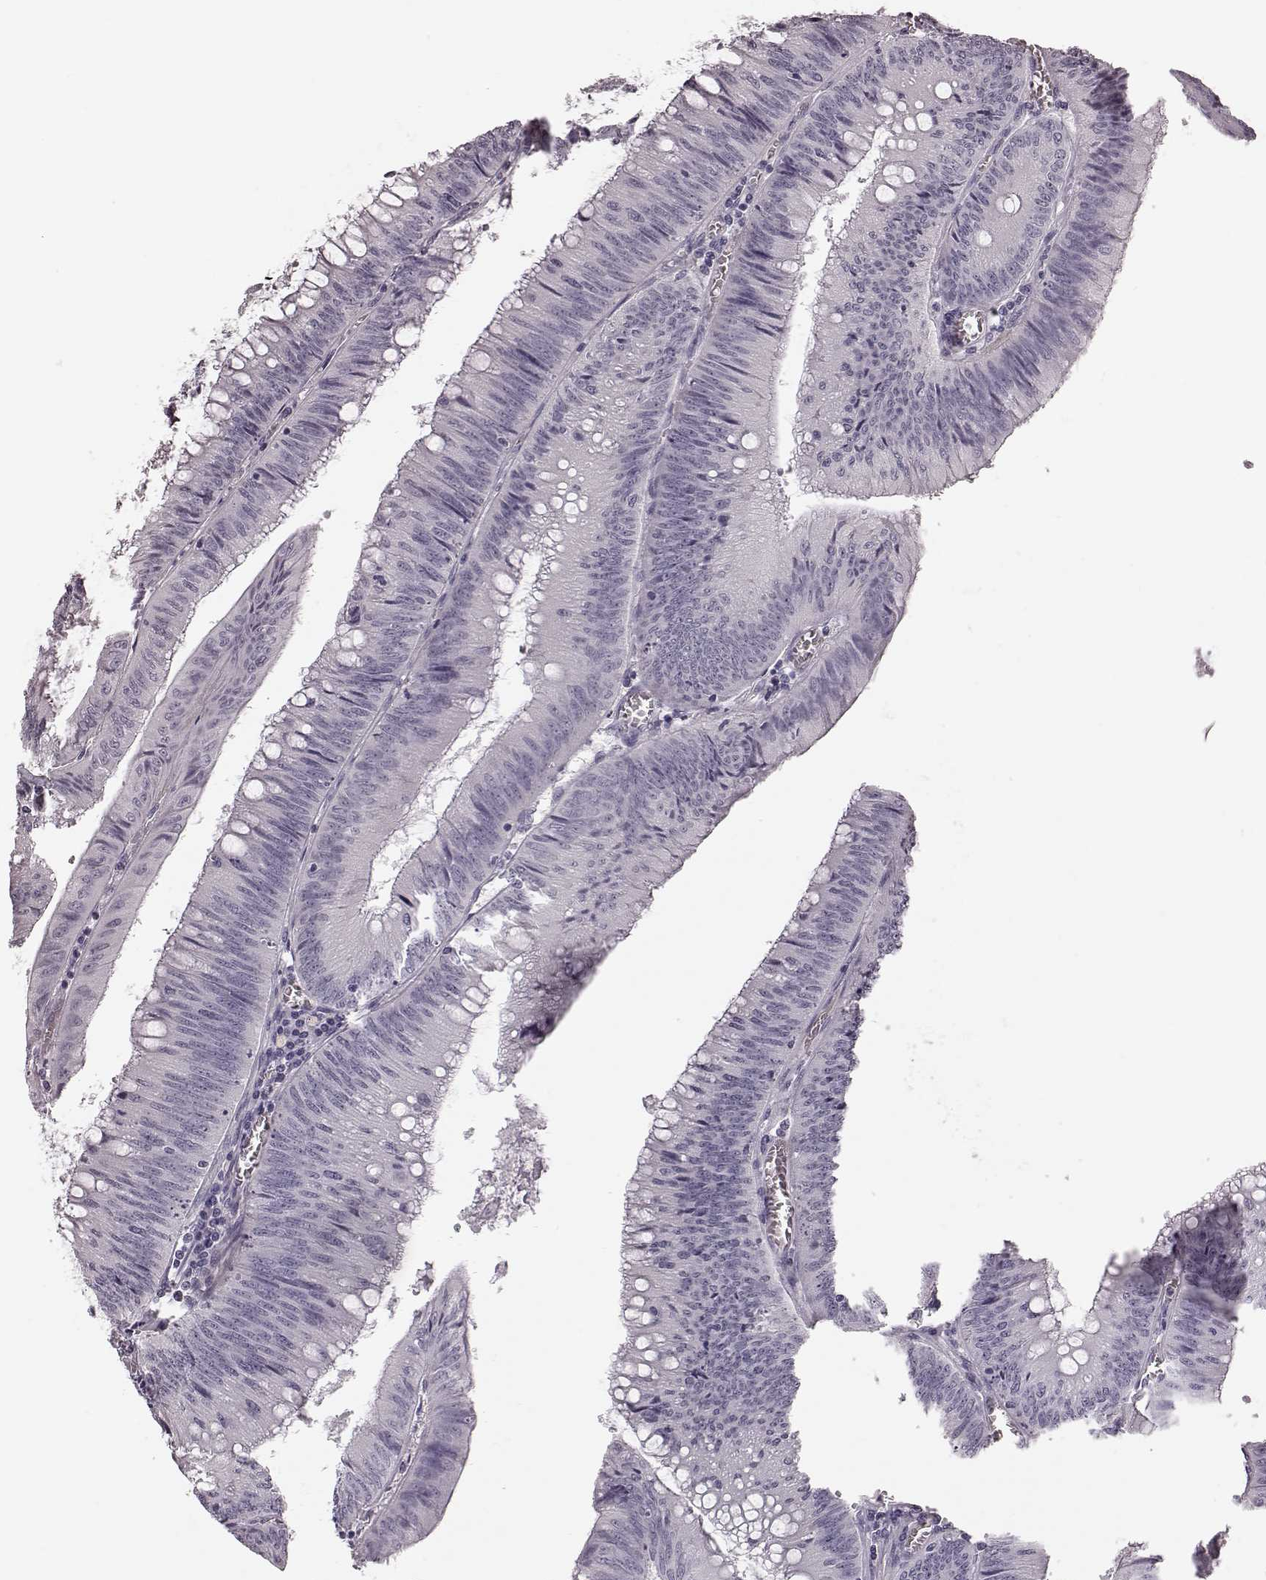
{"staining": {"intensity": "negative", "quantity": "none", "location": "none"}, "tissue": "colorectal cancer", "cell_type": "Tumor cells", "image_type": "cancer", "snomed": [{"axis": "morphology", "description": "Adenocarcinoma, NOS"}, {"axis": "topography", "description": "Rectum"}], "caption": "The image shows no staining of tumor cells in colorectal cancer.", "gene": "ZNF433", "patient": {"sex": "female", "age": 72}}